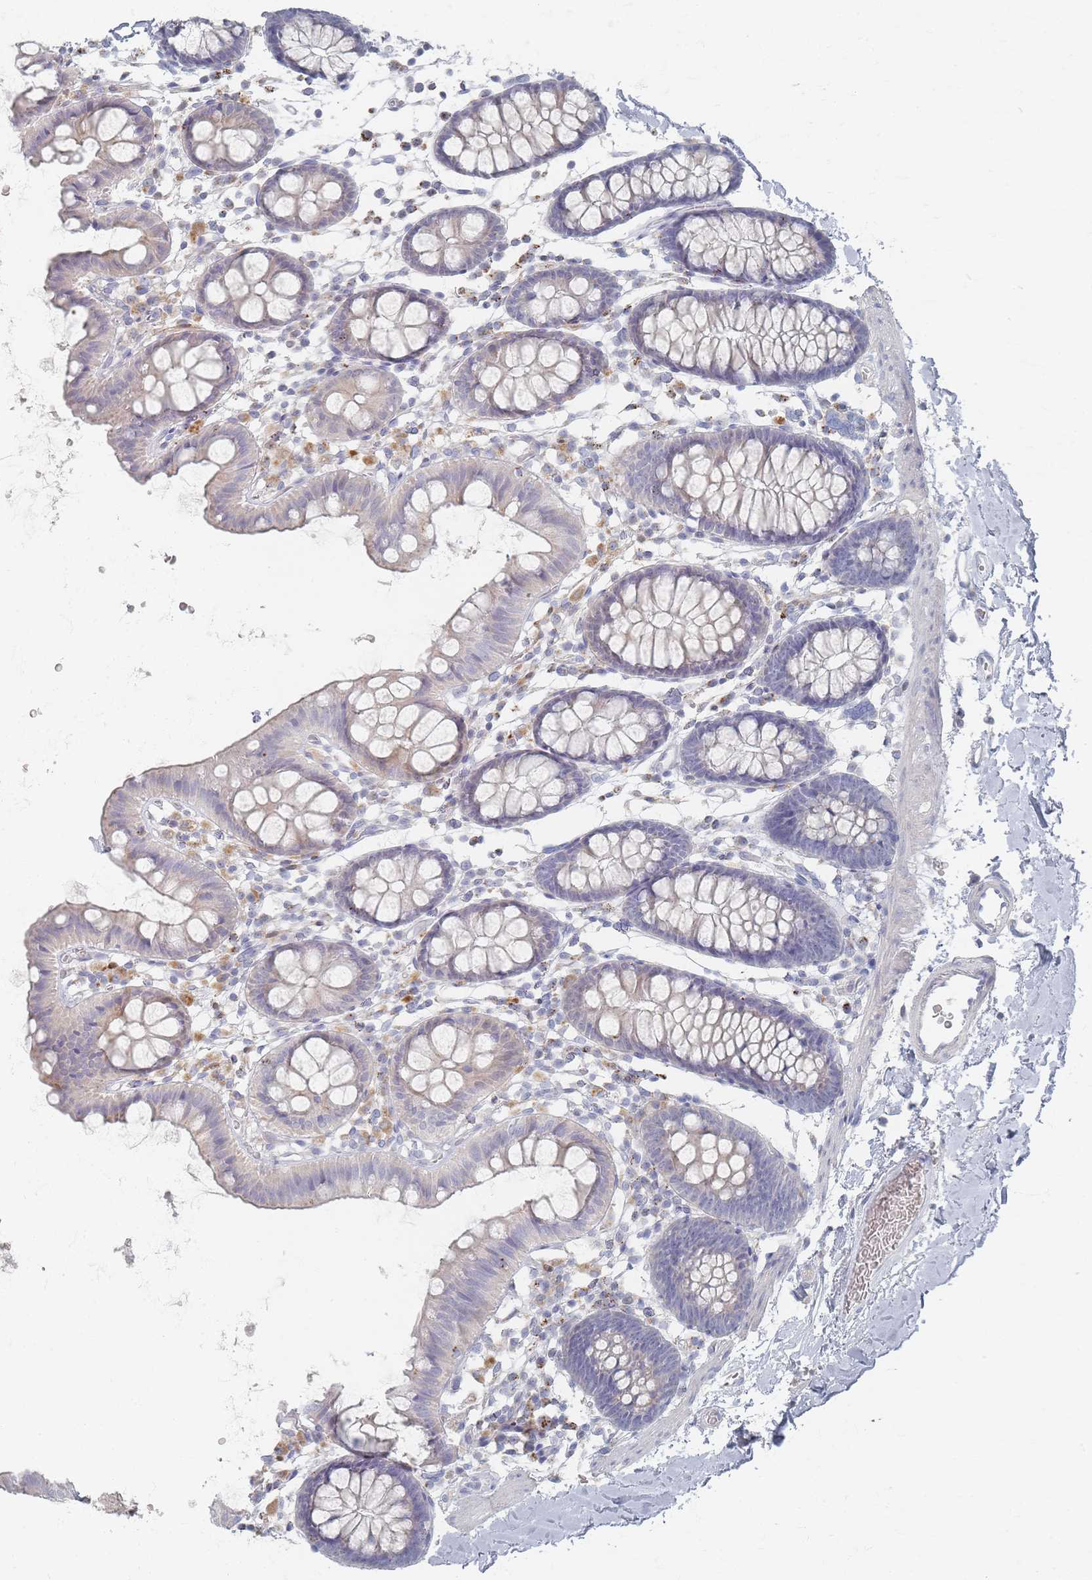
{"staining": {"intensity": "negative", "quantity": "none", "location": "none"}, "tissue": "colon", "cell_type": "Endothelial cells", "image_type": "normal", "snomed": [{"axis": "morphology", "description": "Normal tissue, NOS"}, {"axis": "topography", "description": "Colon"}], "caption": "Colon stained for a protein using immunohistochemistry demonstrates no staining endothelial cells.", "gene": "ENSG00000251357", "patient": {"sex": "male", "age": 75}}